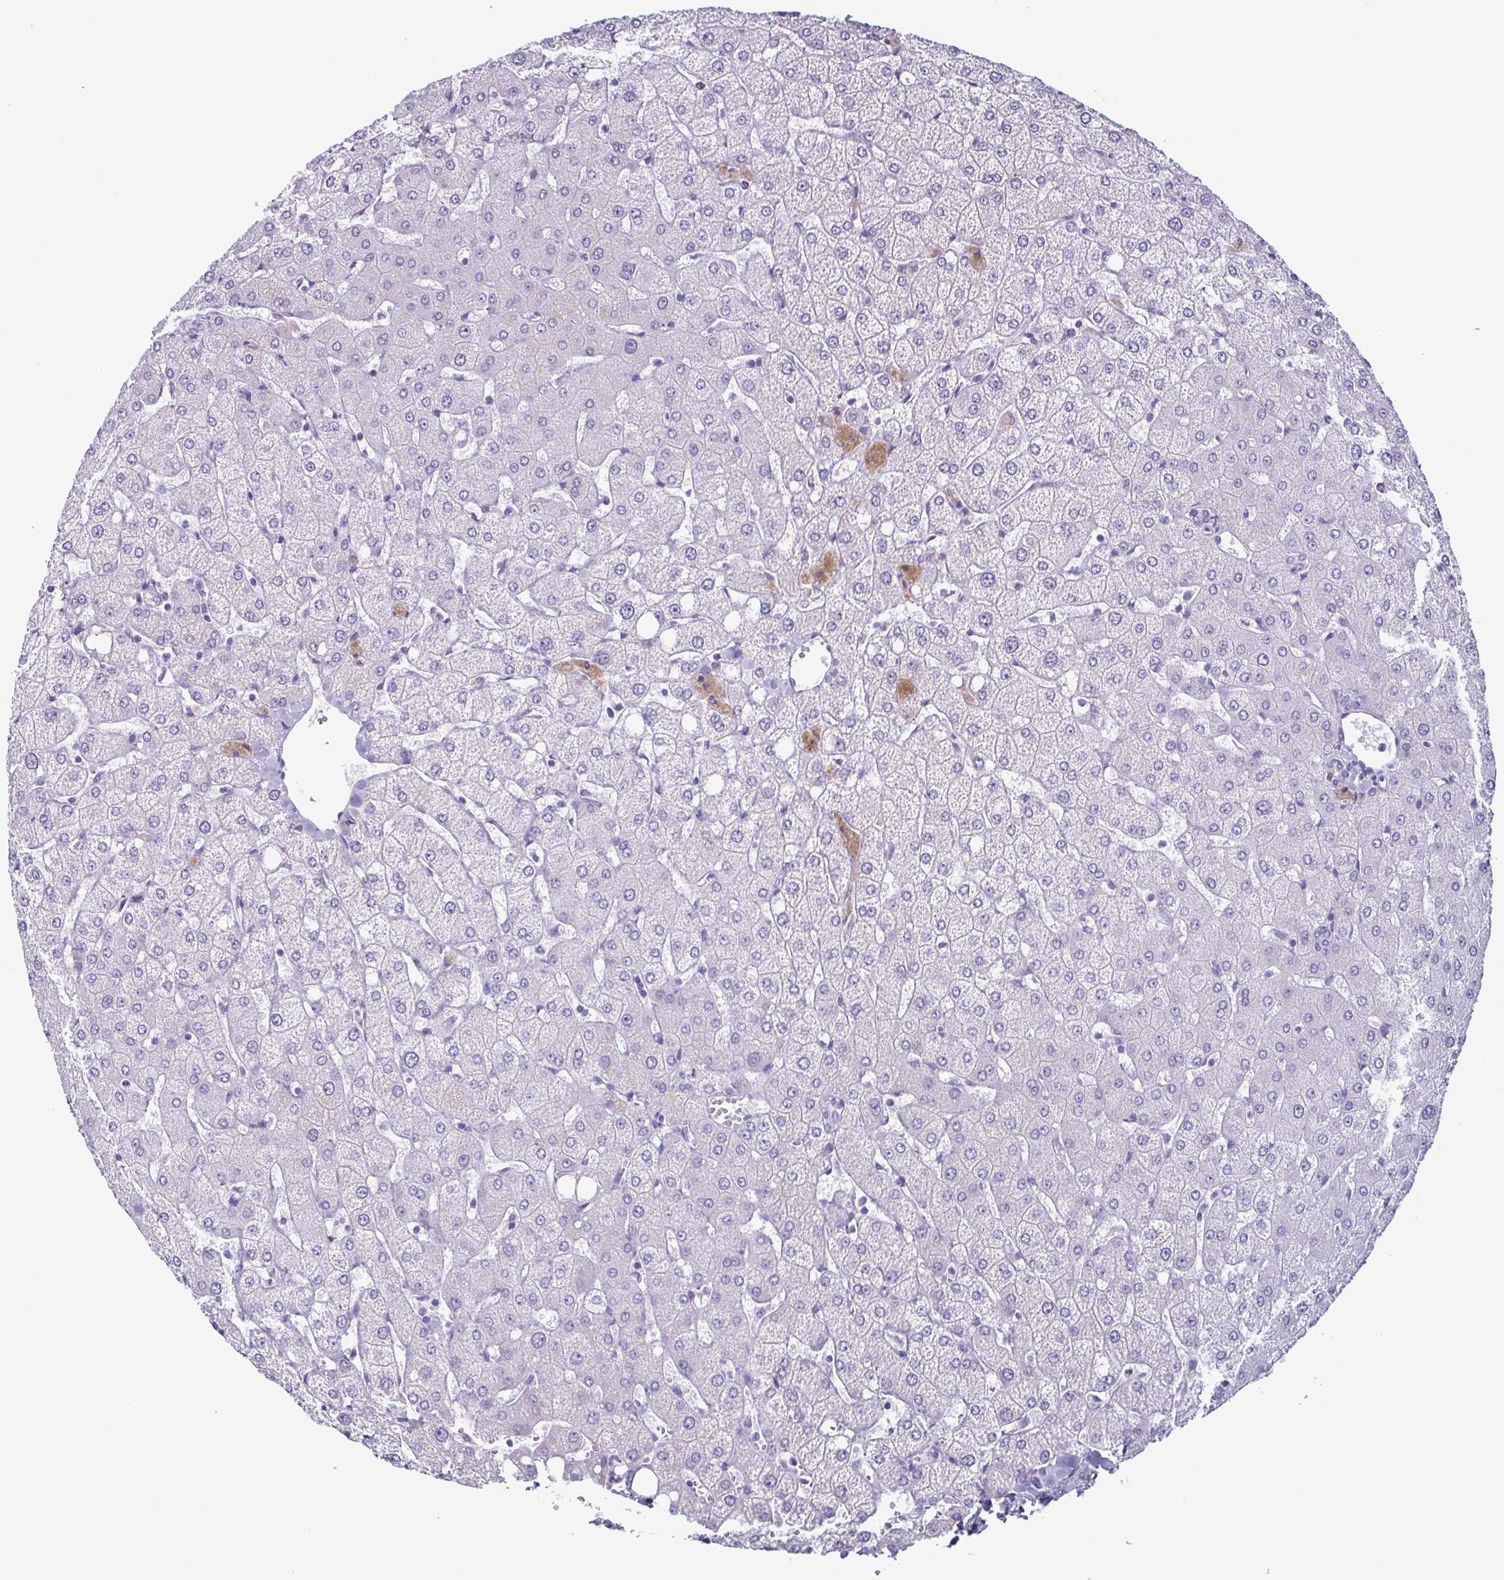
{"staining": {"intensity": "negative", "quantity": "none", "location": "none"}, "tissue": "liver", "cell_type": "Cholangiocytes", "image_type": "normal", "snomed": [{"axis": "morphology", "description": "Normal tissue, NOS"}, {"axis": "topography", "description": "Liver"}], "caption": "Immunohistochemistry of unremarkable liver shows no positivity in cholangiocytes.", "gene": "KRT78", "patient": {"sex": "female", "age": 54}}